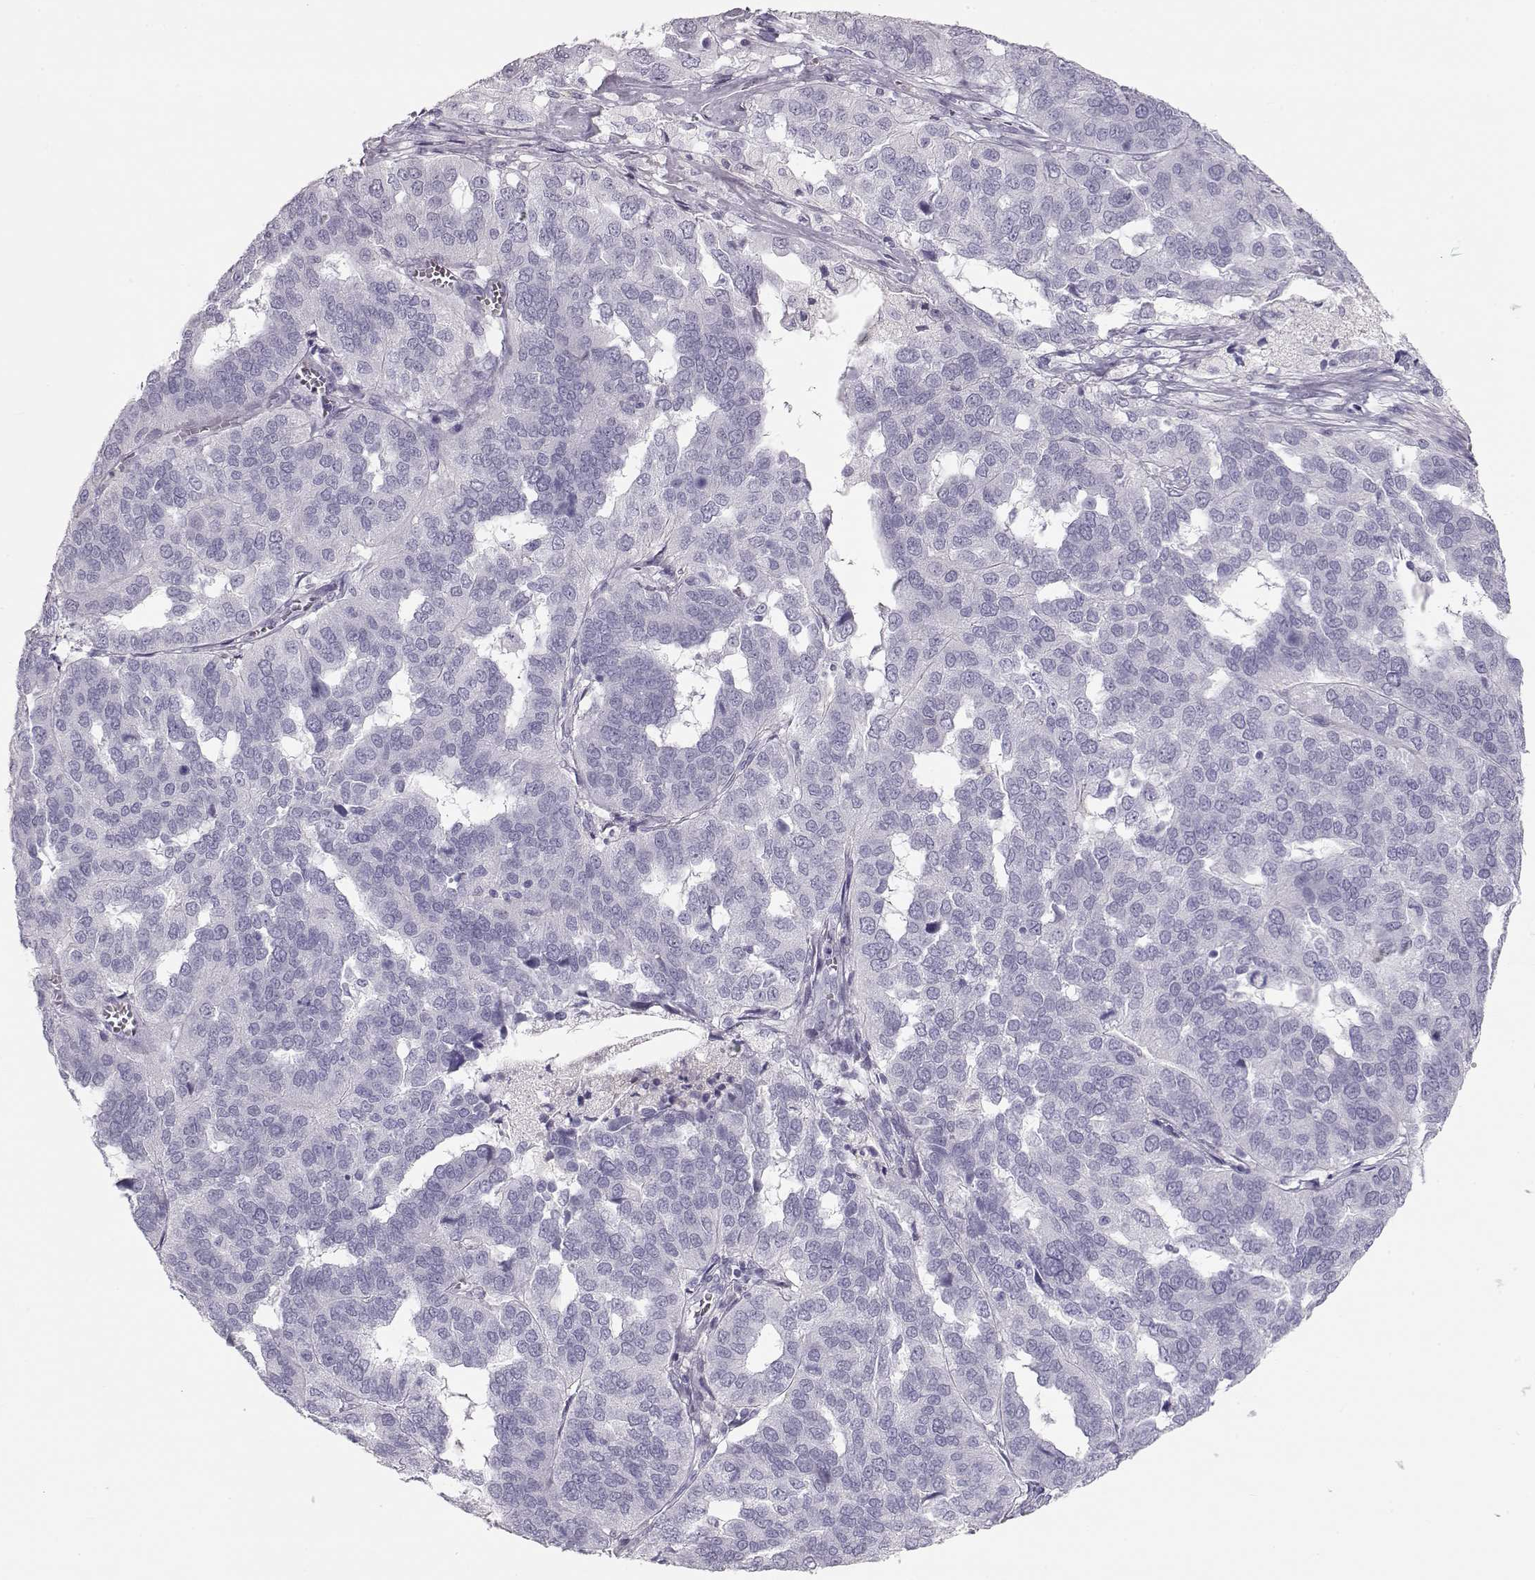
{"staining": {"intensity": "negative", "quantity": "none", "location": "none"}, "tissue": "ovarian cancer", "cell_type": "Tumor cells", "image_type": "cancer", "snomed": [{"axis": "morphology", "description": "Carcinoma, endometroid"}, {"axis": "topography", "description": "Soft tissue"}, {"axis": "topography", "description": "Ovary"}], "caption": "Tumor cells are negative for protein expression in human ovarian endometroid carcinoma.", "gene": "MIP", "patient": {"sex": "female", "age": 52}}